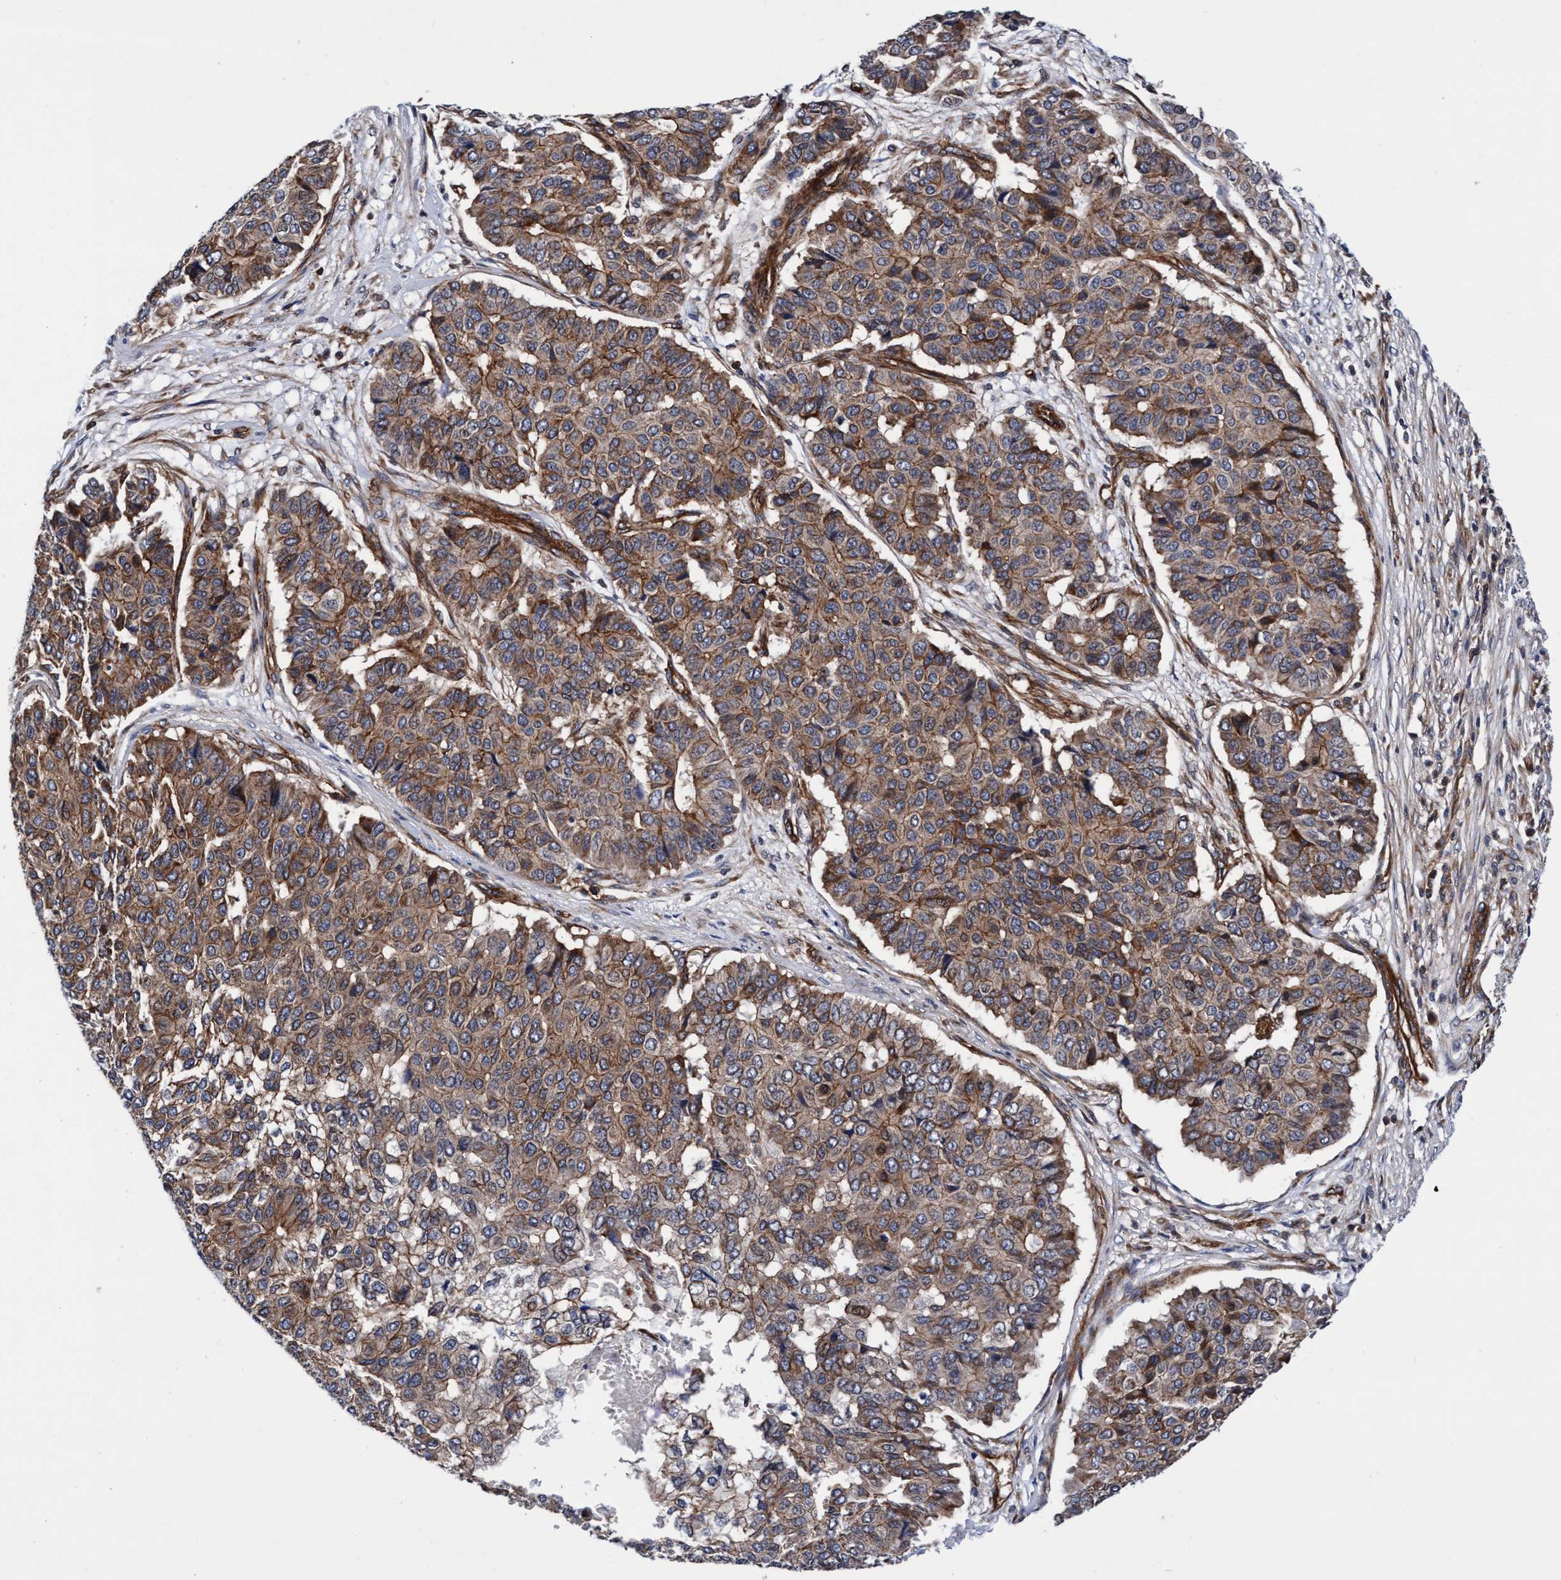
{"staining": {"intensity": "moderate", "quantity": ">75%", "location": "cytoplasmic/membranous"}, "tissue": "pancreatic cancer", "cell_type": "Tumor cells", "image_type": "cancer", "snomed": [{"axis": "morphology", "description": "Adenocarcinoma, NOS"}, {"axis": "topography", "description": "Pancreas"}], "caption": "IHC micrograph of neoplastic tissue: pancreatic adenocarcinoma stained using IHC displays medium levels of moderate protein expression localized specifically in the cytoplasmic/membranous of tumor cells, appearing as a cytoplasmic/membranous brown color.", "gene": "MCM3AP", "patient": {"sex": "male", "age": 50}}